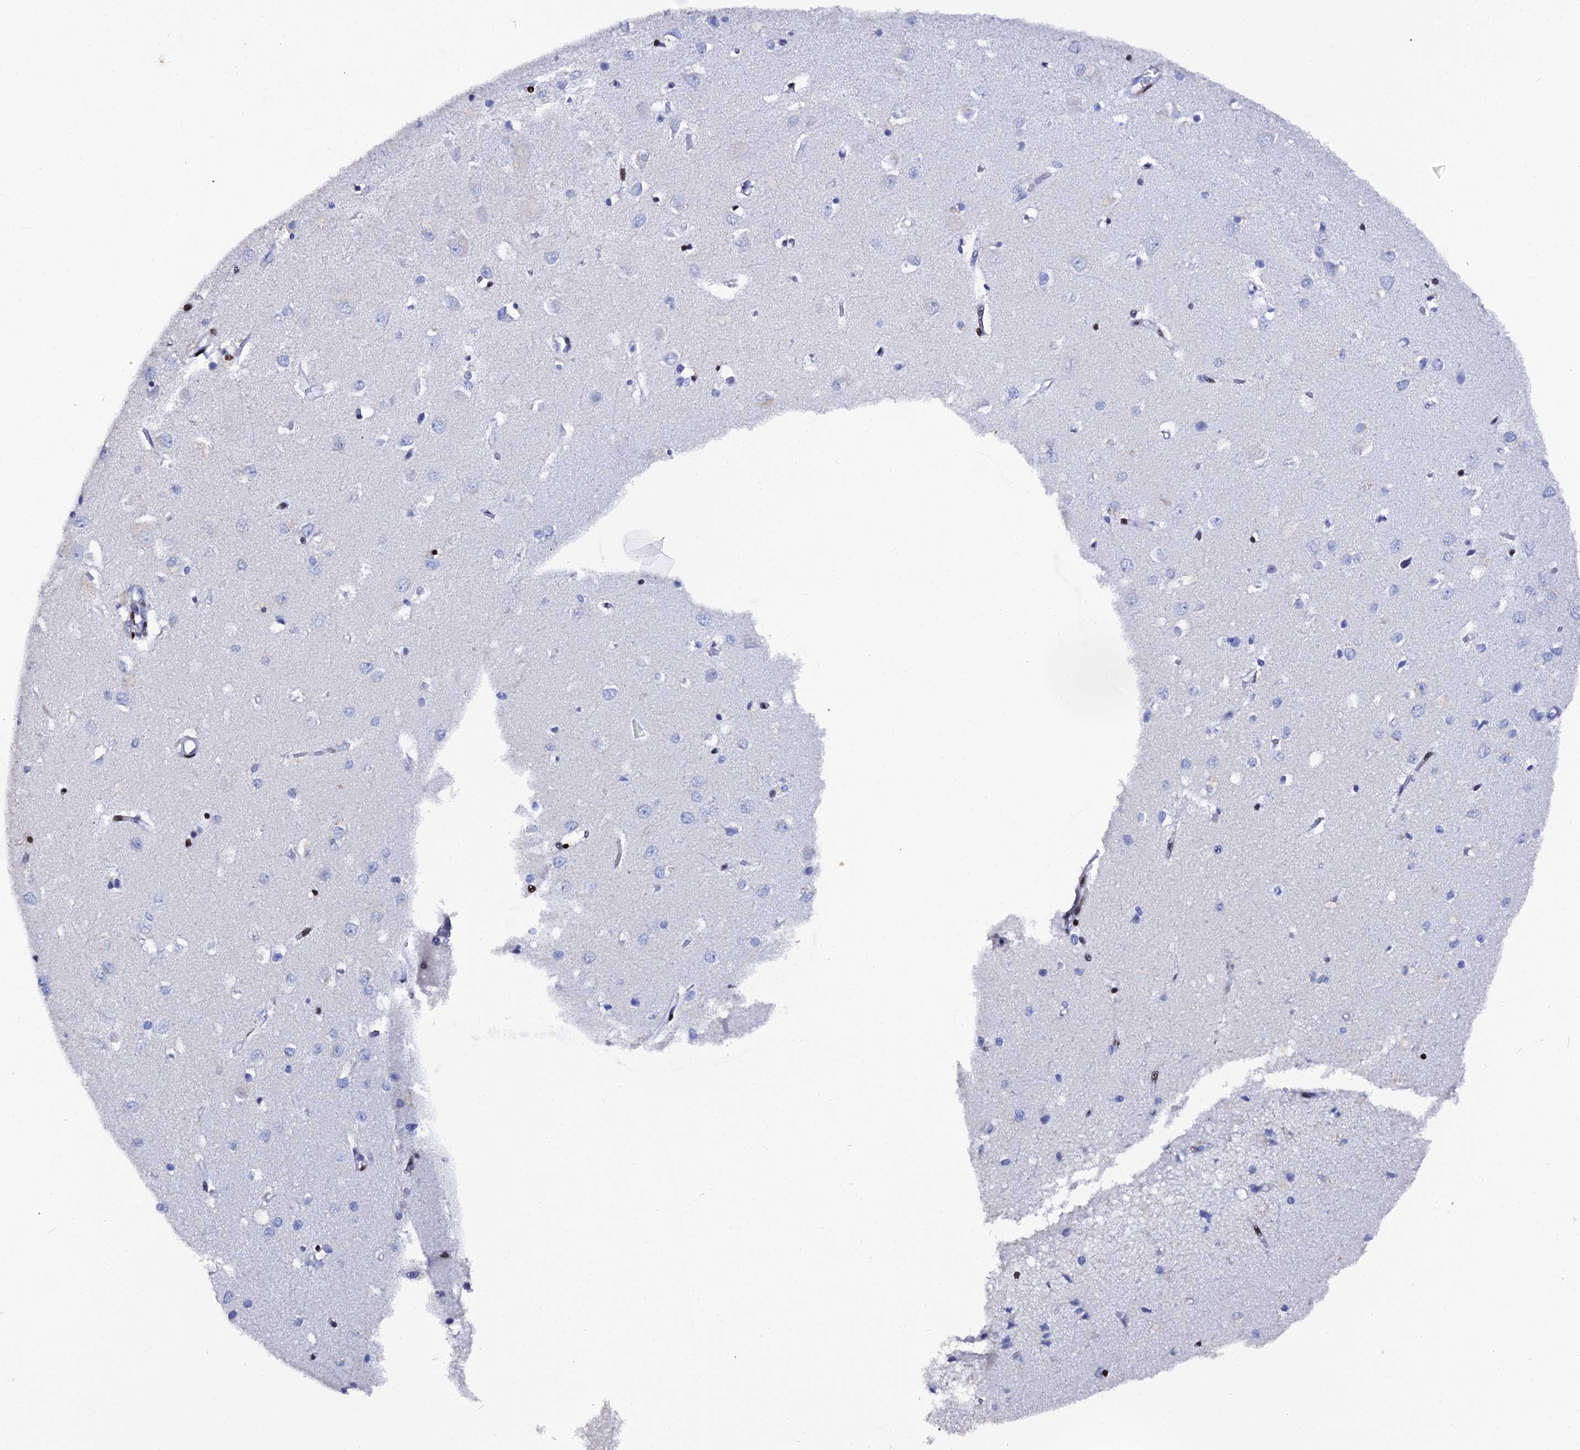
{"staining": {"intensity": "strong", "quantity": "25%-75%", "location": "nuclear"}, "tissue": "cerebral cortex", "cell_type": "Endothelial cells", "image_type": "normal", "snomed": [{"axis": "morphology", "description": "Normal tissue, NOS"}, {"axis": "topography", "description": "Cerebral cortex"}], "caption": "About 25%-75% of endothelial cells in unremarkable human cerebral cortex exhibit strong nuclear protein positivity as visualized by brown immunohistochemical staining.", "gene": "MYNN", "patient": {"sex": "female", "age": 64}}